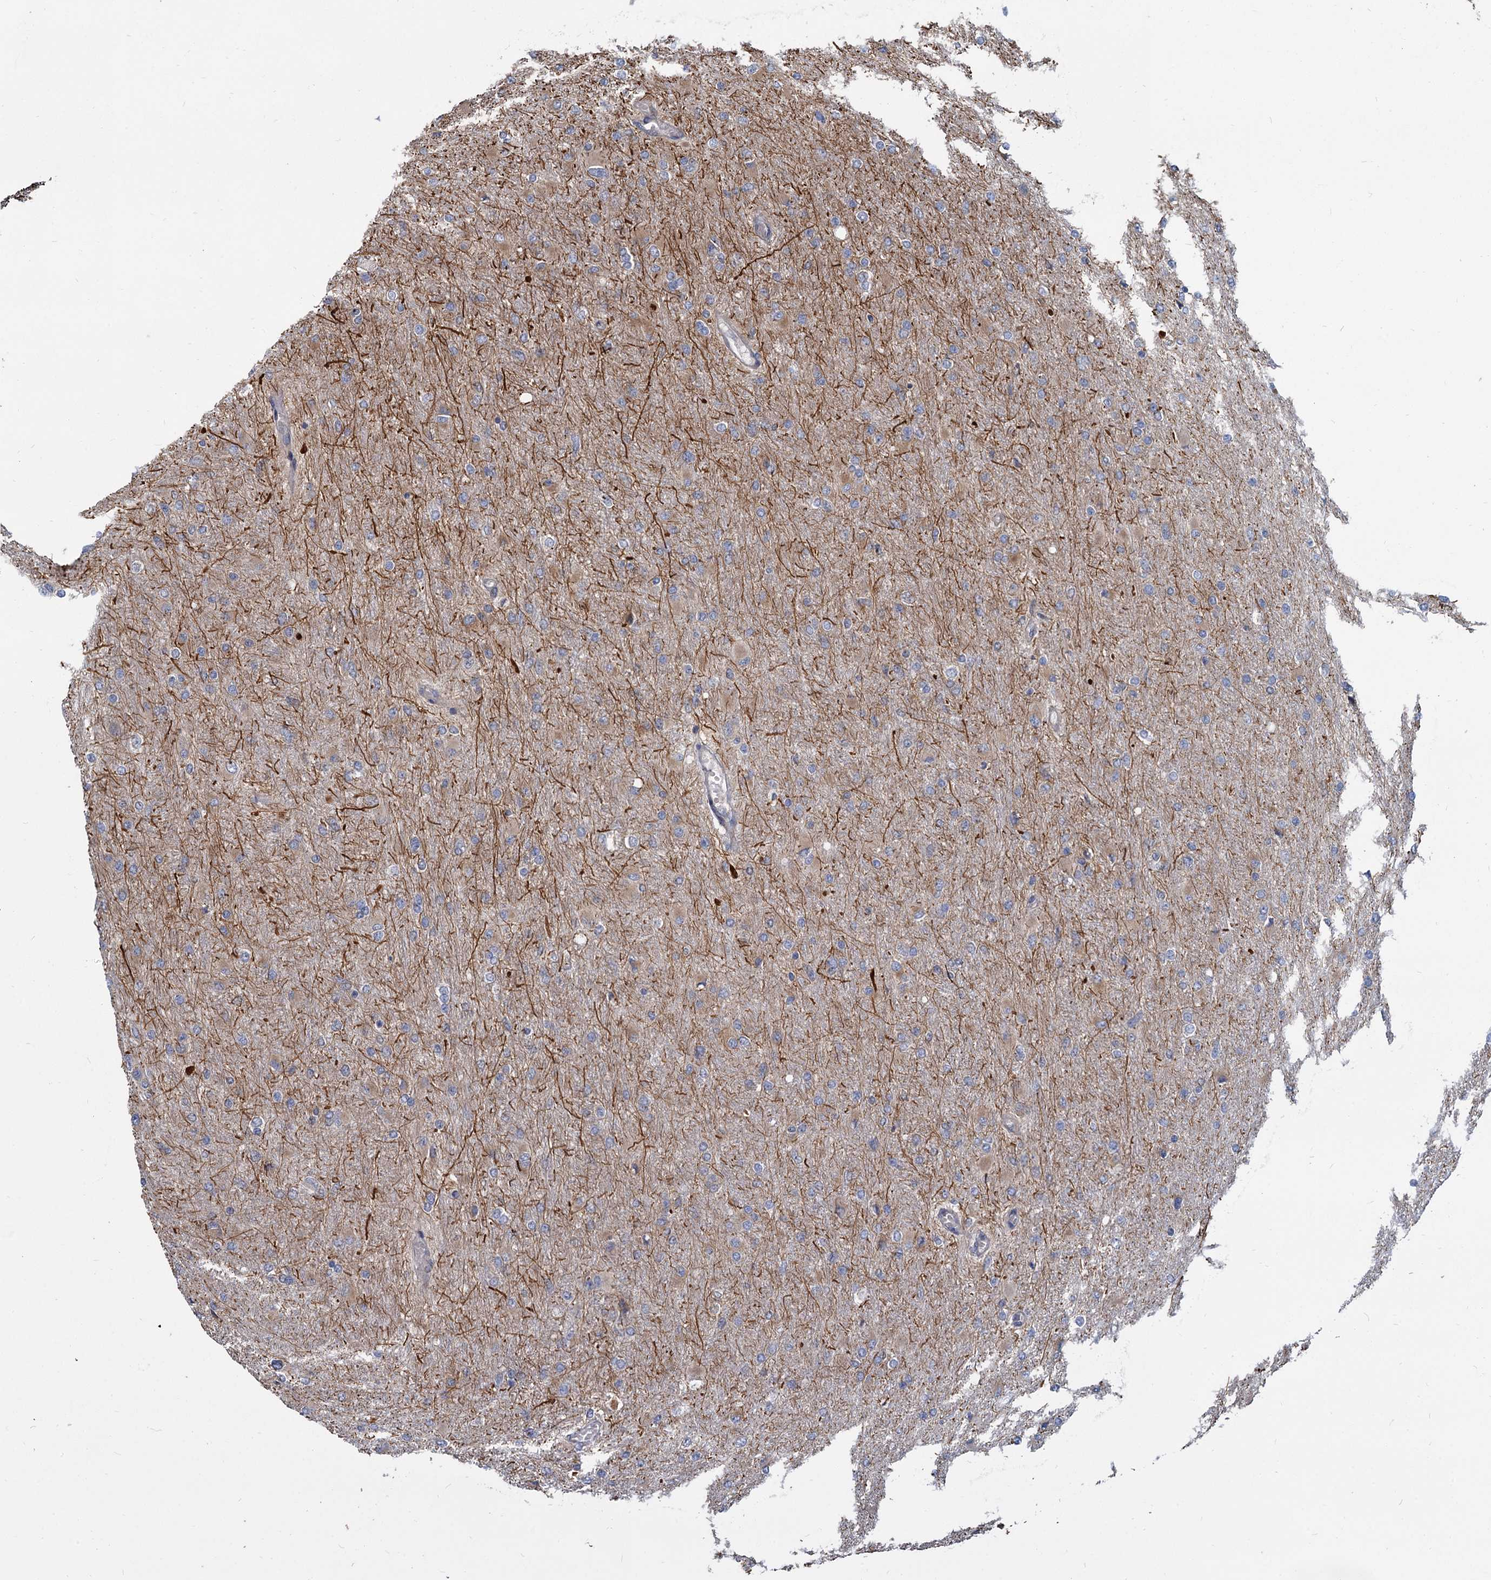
{"staining": {"intensity": "weak", "quantity": "25%-75%", "location": "cytoplasmic/membranous"}, "tissue": "glioma", "cell_type": "Tumor cells", "image_type": "cancer", "snomed": [{"axis": "morphology", "description": "Glioma, malignant, High grade"}, {"axis": "topography", "description": "Cerebral cortex"}], "caption": "Brown immunohistochemical staining in human glioma demonstrates weak cytoplasmic/membranous staining in about 25%-75% of tumor cells. (IHC, brightfield microscopy, high magnification).", "gene": "LRRC51", "patient": {"sex": "female", "age": 36}}